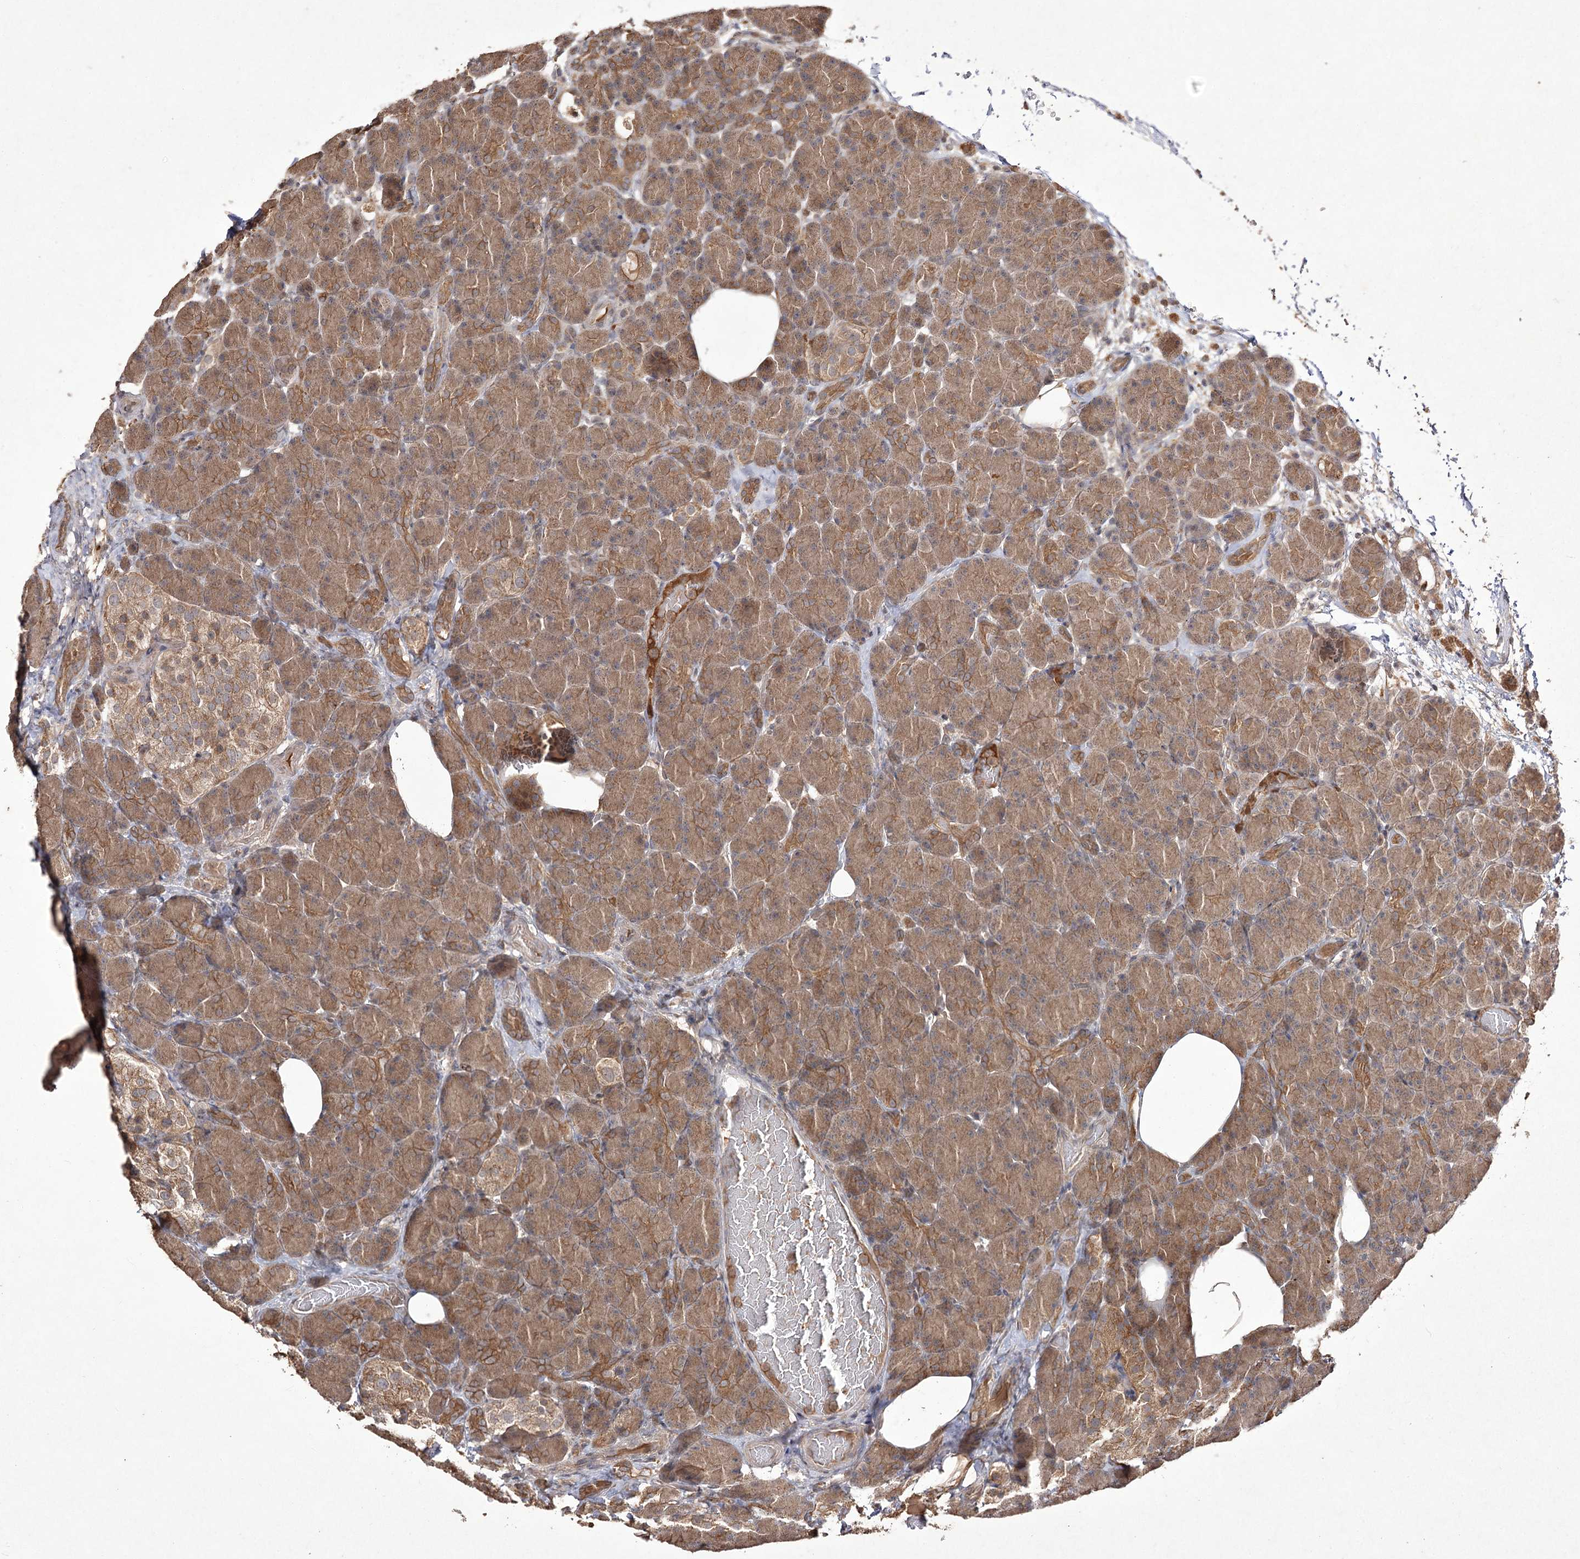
{"staining": {"intensity": "moderate", "quantity": ">75%", "location": "cytoplasmic/membranous"}, "tissue": "pancreas", "cell_type": "Exocrine glandular cells", "image_type": "normal", "snomed": [{"axis": "morphology", "description": "Normal tissue, NOS"}, {"axis": "topography", "description": "Pancreas"}], "caption": "IHC (DAB (3,3'-diaminobenzidine)) staining of benign pancreas exhibits moderate cytoplasmic/membranous protein expression in approximately >75% of exocrine glandular cells.", "gene": "FANCL", "patient": {"sex": "female", "age": 43}}